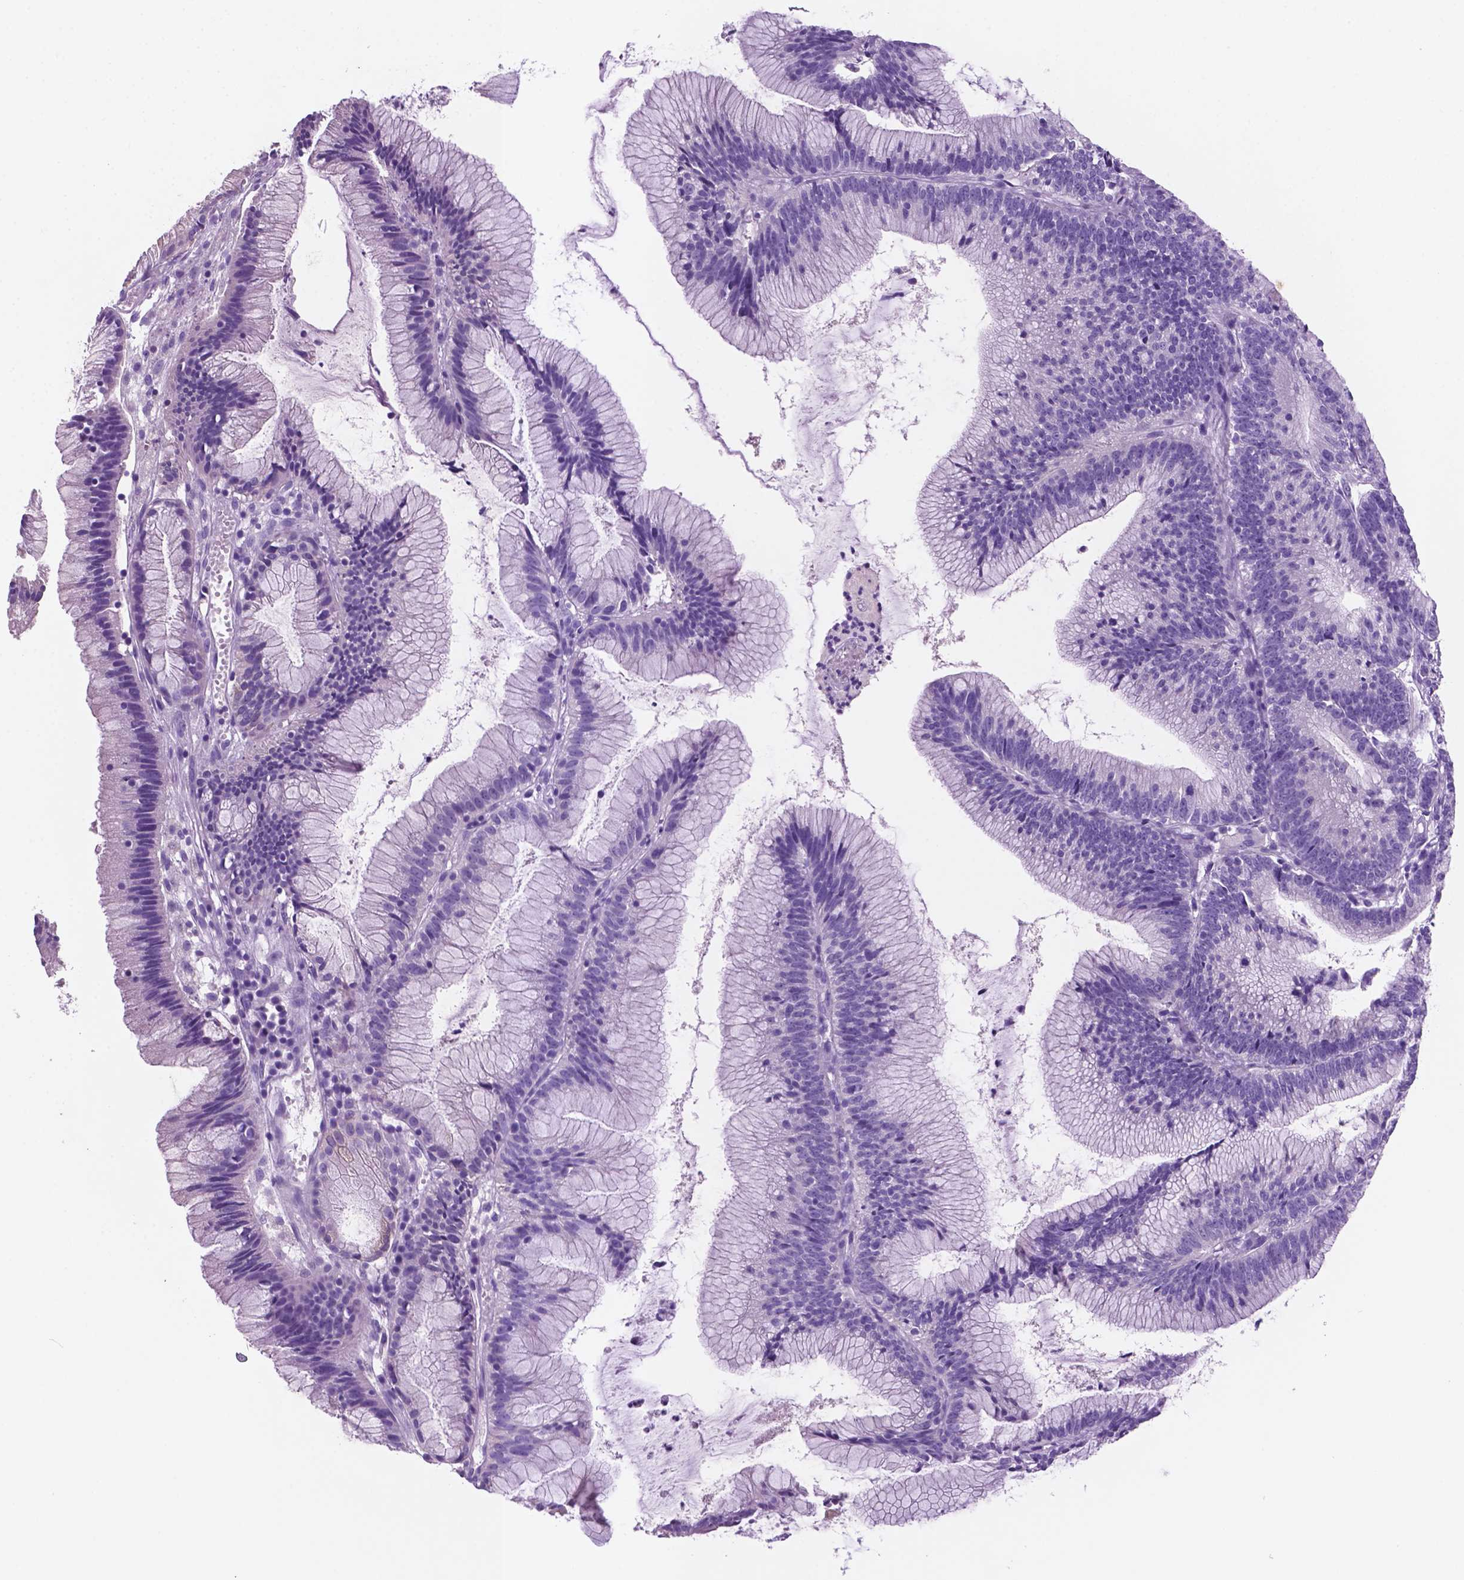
{"staining": {"intensity": "negative", "quantity": "none", "location": "none"}, "tissue": "colorectal cancer", "cell_type": "Tumor cells", "image_type": "cancer", "snomed": [{"axis": "morphology", "description": "Adenocarcinoma, NOS"}, {"axis": "topography", "description": "Colon"}], "caption": "Immunohistochemistry (IHC) histopathology image of neoplastic tissue: human colorectal cancer stained with DAB (3,3'-diaminobenzidine) reveals no significant protein positivity in tumor cells.", "gene": "POU4F1", "patient": {"sex": "female", "age": 78}}